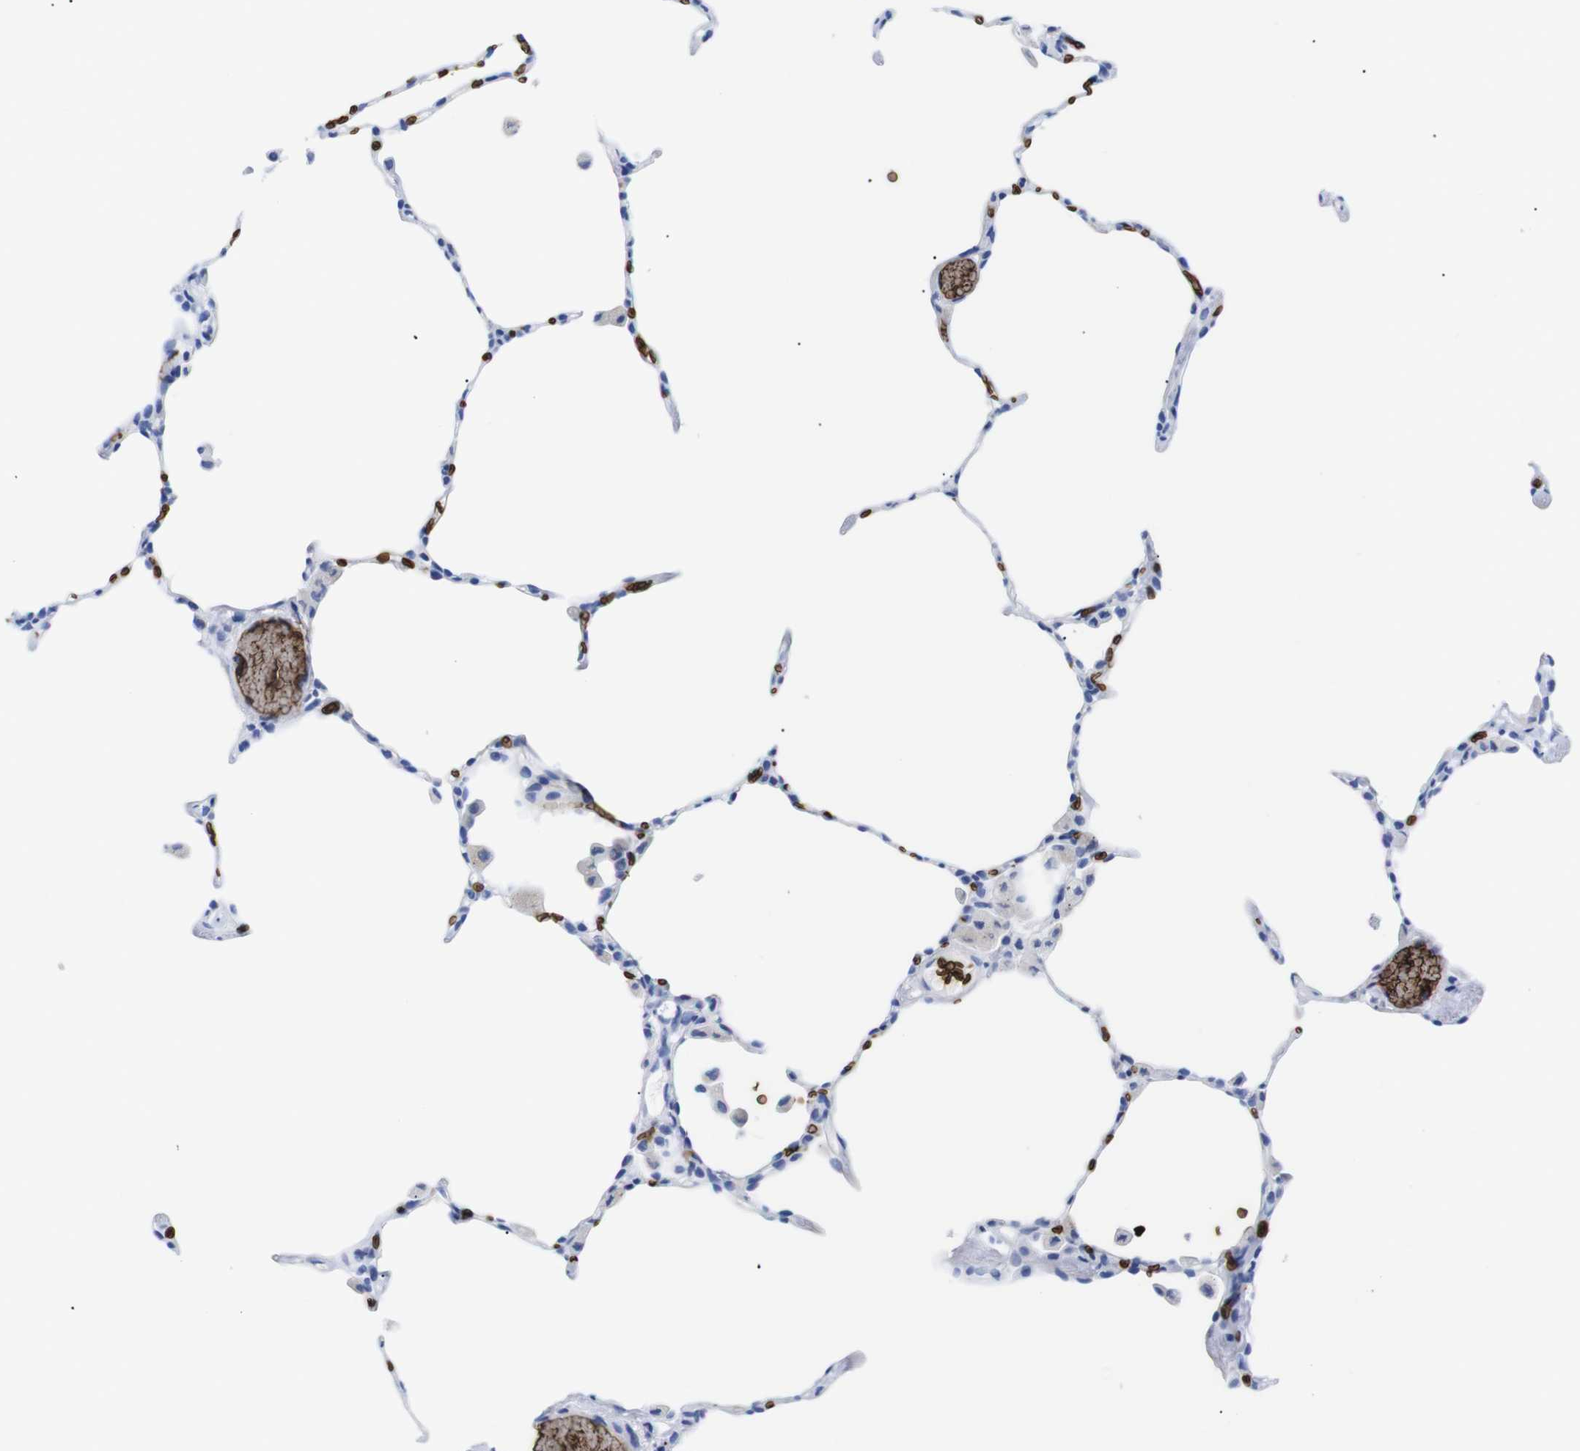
{"staining": {"intensity": "negative", "quantity": "none", "location": "none"}, "tissue": "lung", "cell_type": "Alveolar cells", "image_type": "normal", "snomed": [{"axis": "morphology", "description": "Normal tissue, NOS"}, {"axis": "topography", "description": "Lung"}], "caption": "Lung was stained to show a protein in brown. There is no significant positivity in alveolar cells. The staining was performed using DAB (3,3'-diaminobenzidine) to visualize the protein expression in brown, while the nuclei were stained in blue with hematoxylin (Magnification: 20x).", "gene": "S1PR2", "patient": {"sex": "female", "age": 49}}